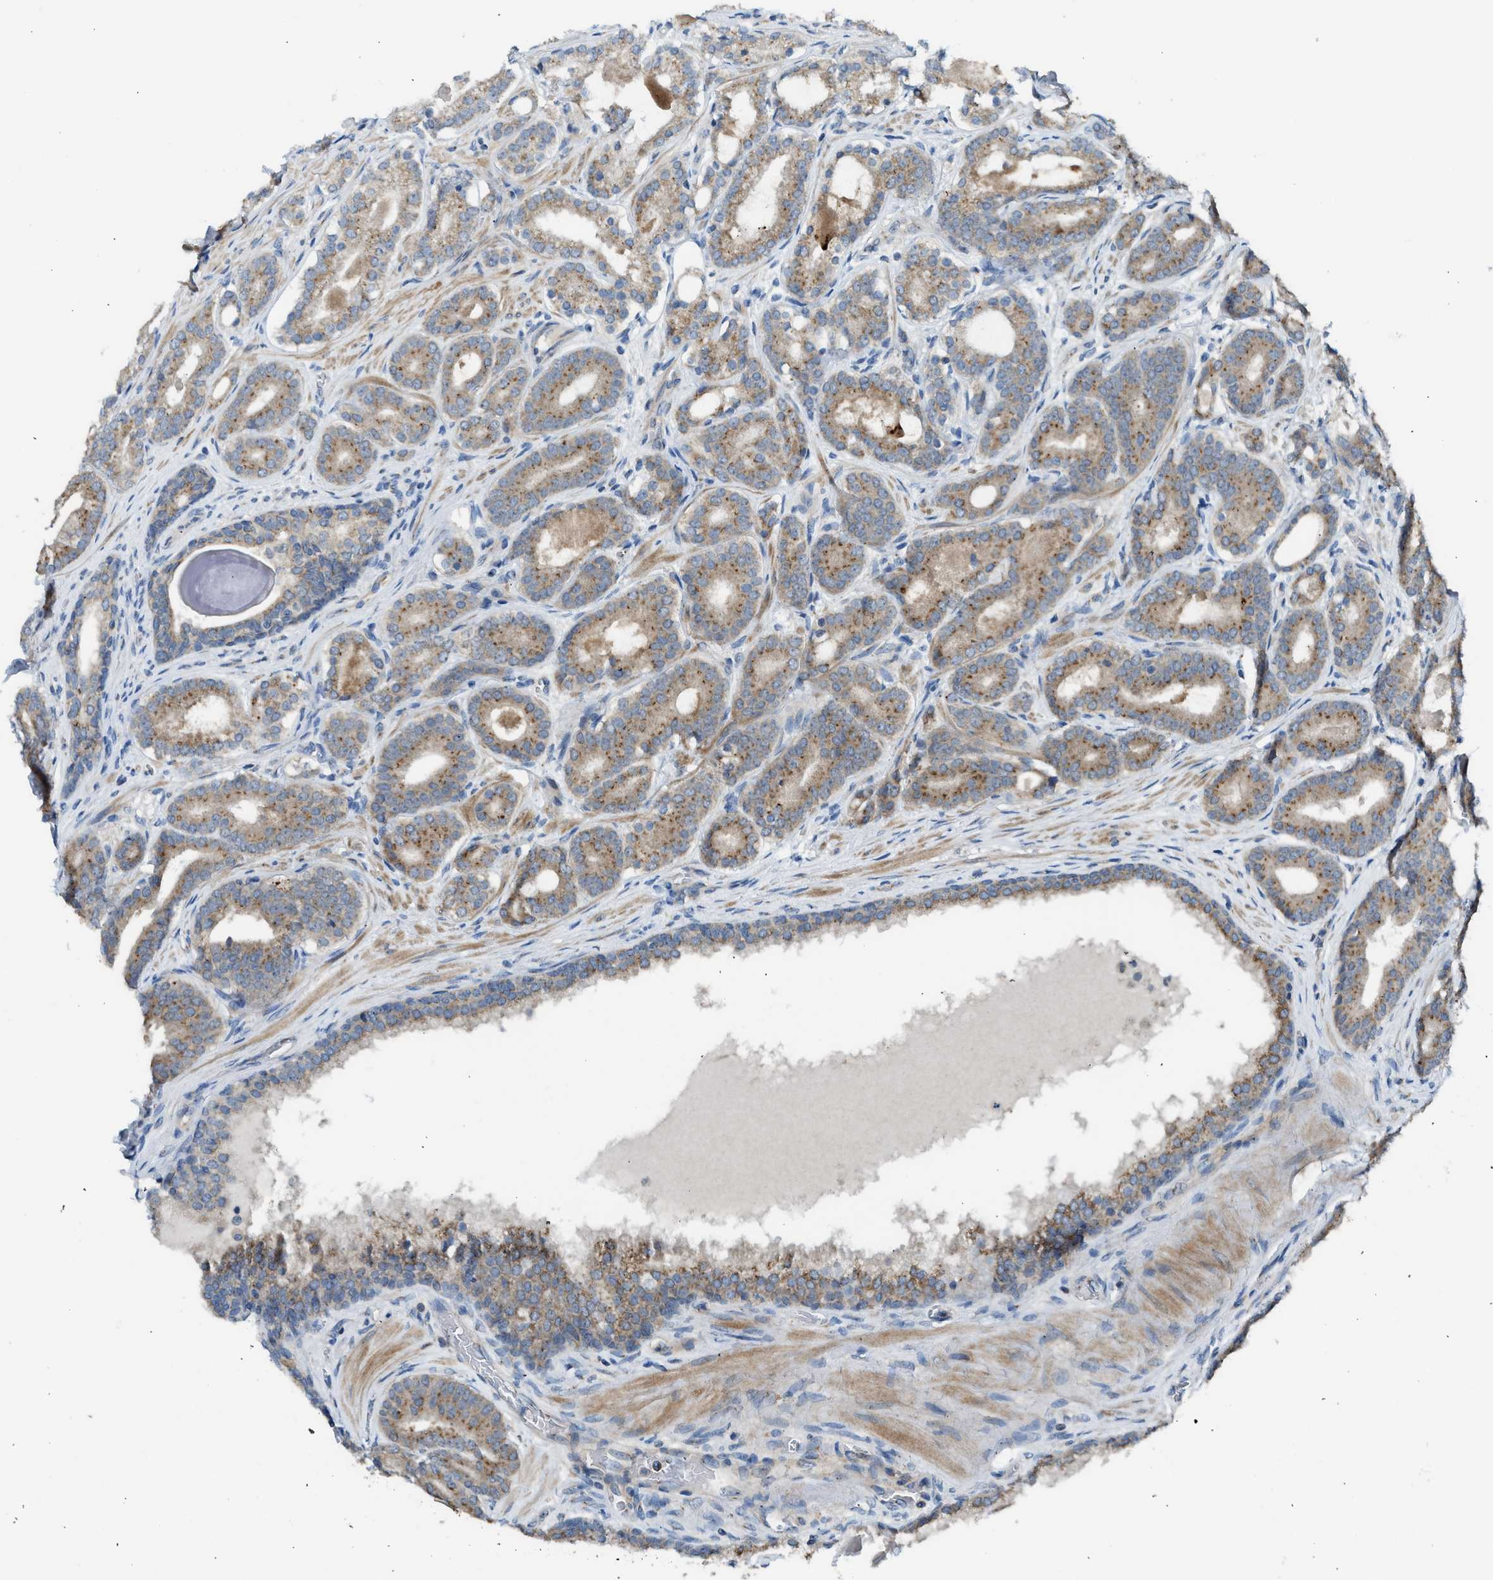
{"staining": {"intensity": "moderate", "quantity": ">75%", "location": "cytoplasmic/membranous"}, "tissue": "prostate cancer", "cell_type": "Tumor cells", "image_type": "cancer", "snomed": [{"axis": "morphology", "description": "Adenocarcinoma, High grade"}, {"axis": "topography", "description": "Prostate"}], "caption": "Prostate cancer stained for a protein exhibits moderate cytoplasmic/membranous positivity in tumor cells.", "gene": "STARD3", "patient": {"sex": "male", "age": 60}}